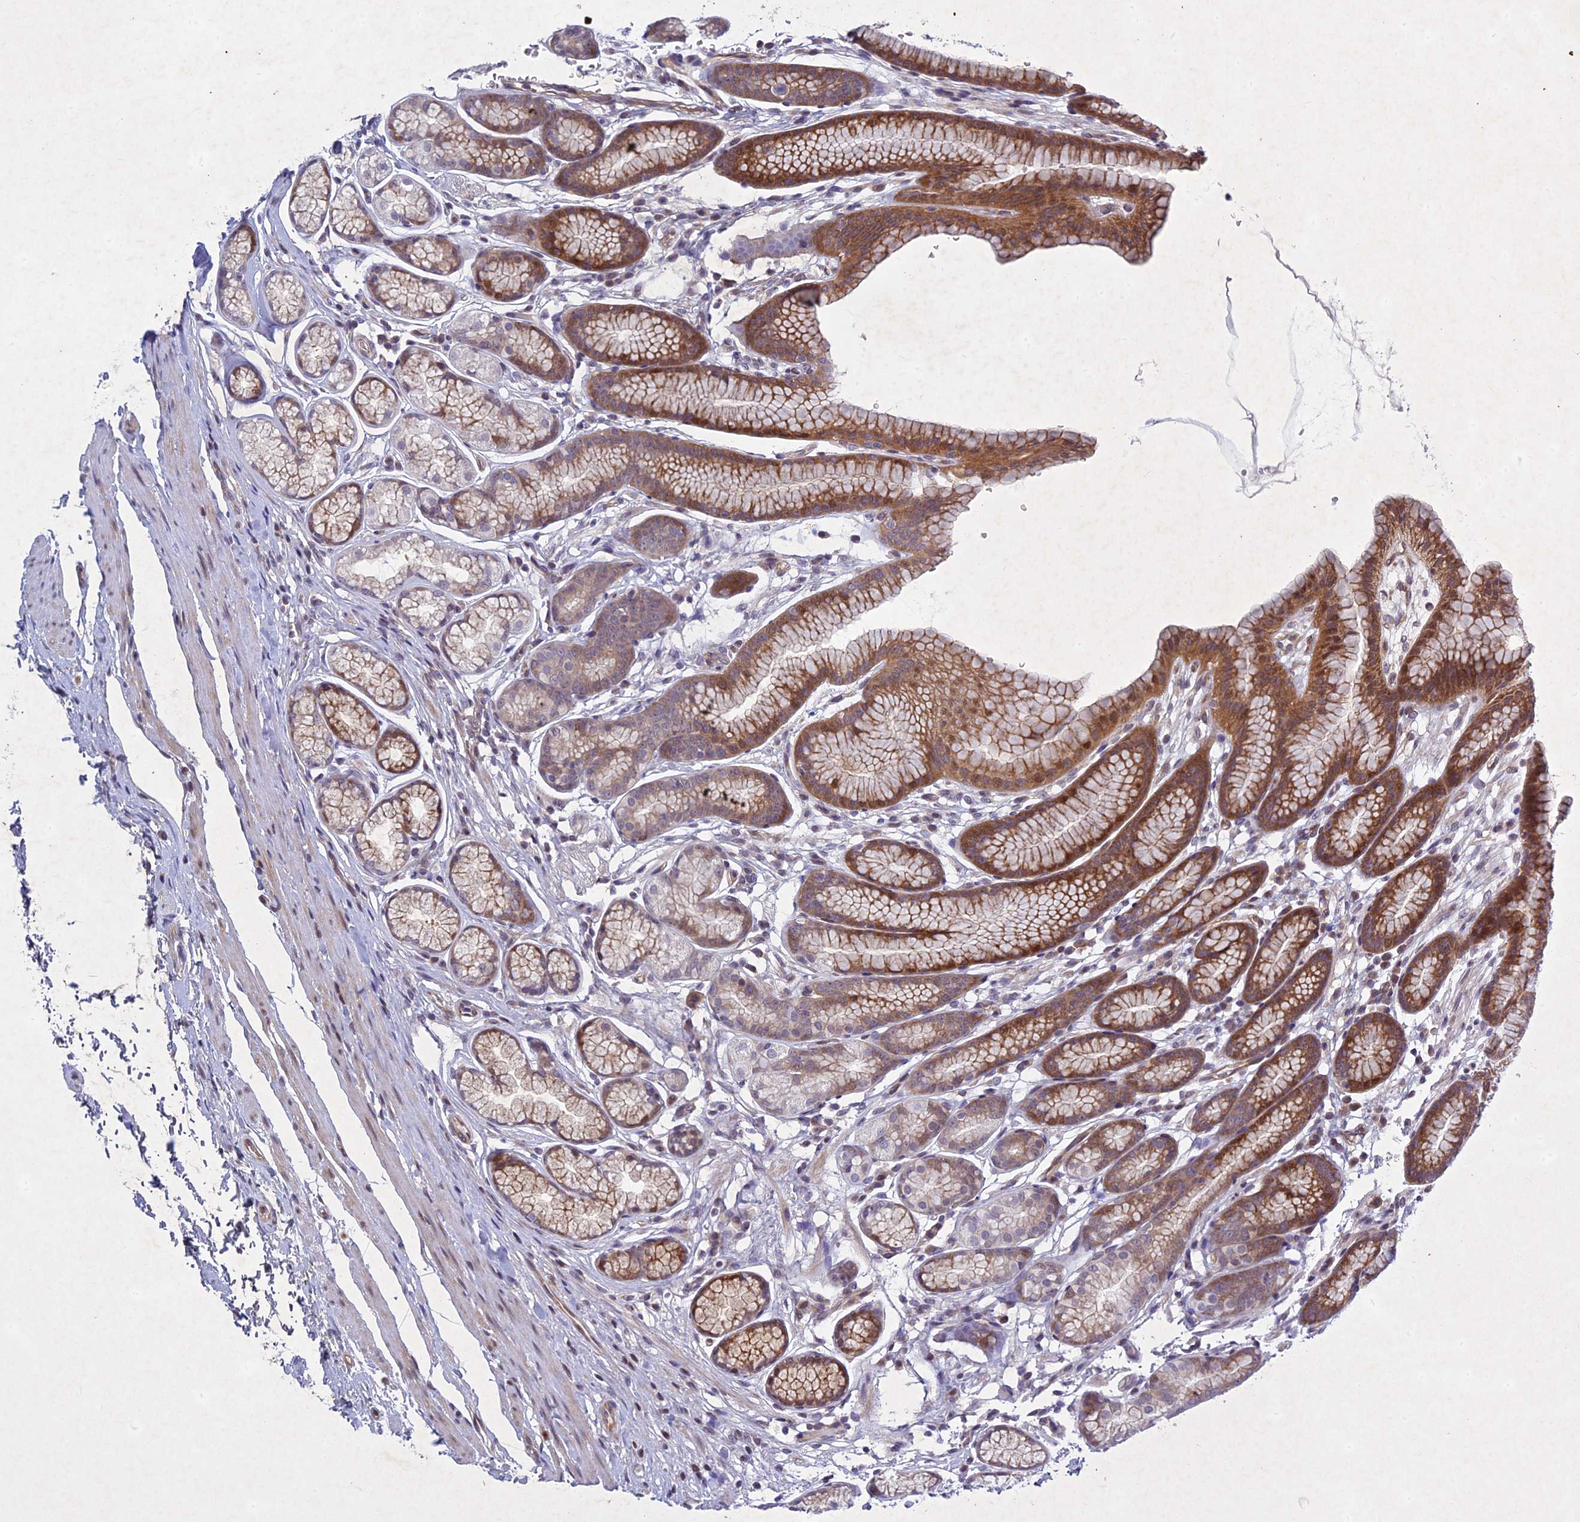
{"staining": {"intensity": "moderate", "quantity": "25%-75%", "location": "cytoplasmic/membranous"}, "tissue": "stomach", "cell_type": "Glandular cells", "image_type": "normal", "snomed": [{"axis": "morphology", "description": "Normal tissue, NOS"}, {"axis": "topography", "description": "Stomach"}], "caption": "Glandular cells reveal moderate cytoplasmic/membranous staining in approximately 25%-75% of cells in normal stomach. The staining was performed using DAB to visualize the protein expression in brown, while the nuclei were stained in blue with hematoxylin (Magnification: 20x).", "gene": "PTHLH", "patient": {"sex": "male", "age": 42}}